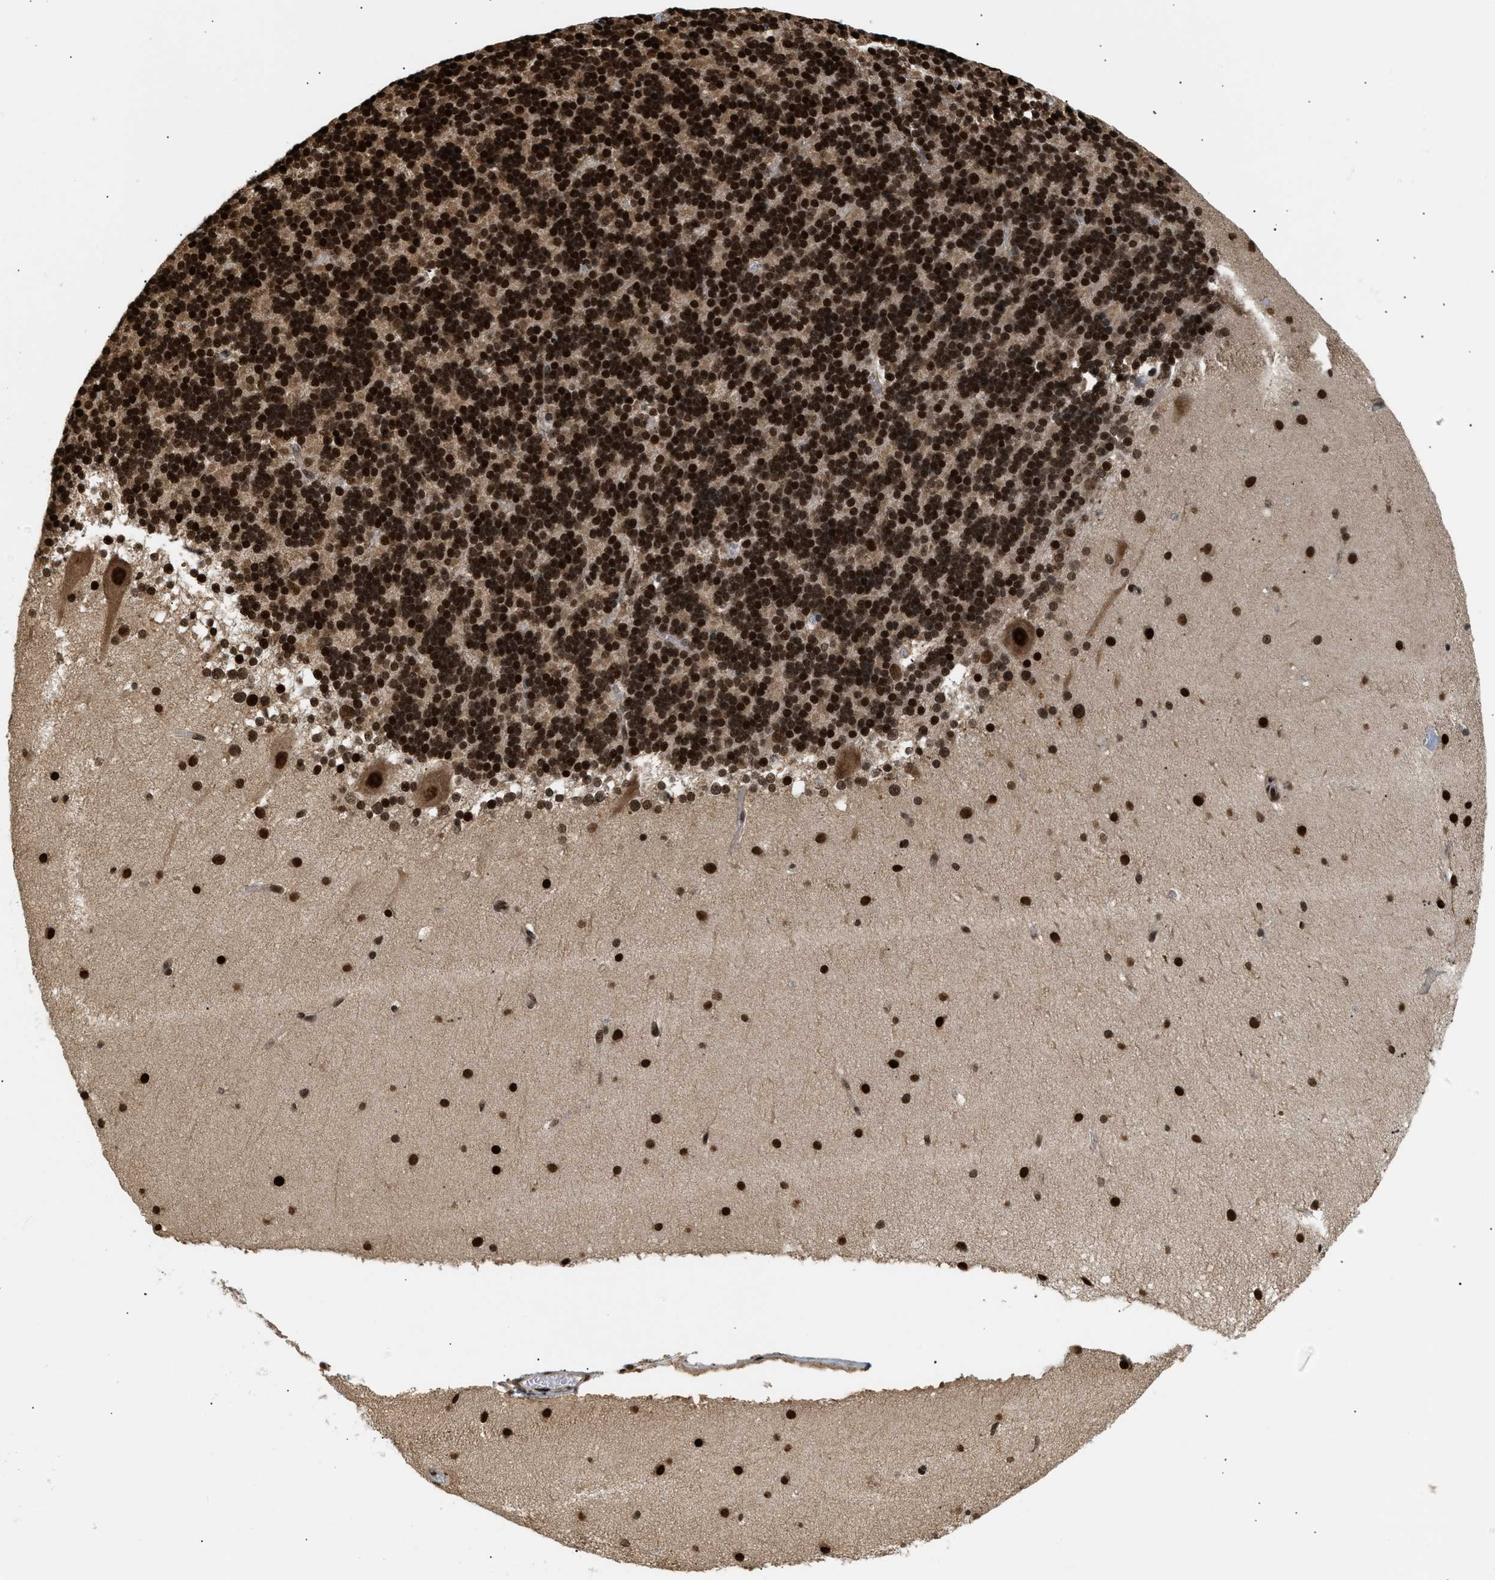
{"staining": {"intensity": "strong", "quantity": ">75%", "location": "nuclear"}, "tissue": "cerebellum", "cell_type": "Cells in granular layer", "image_type": "normal", "snomed": [{"axis": "morphology", "description": "Normal tissue, NOS"}, {"axis": "topography", "description": "Cerebellum"}], "caption": "This image demonstrates IHC staining of benign cerebellum, with high strong nuclear positivity in approximately >75% of cells in granular layer.", "gene": "RBM5", "patient": {"sex": "female", "age": 19}}